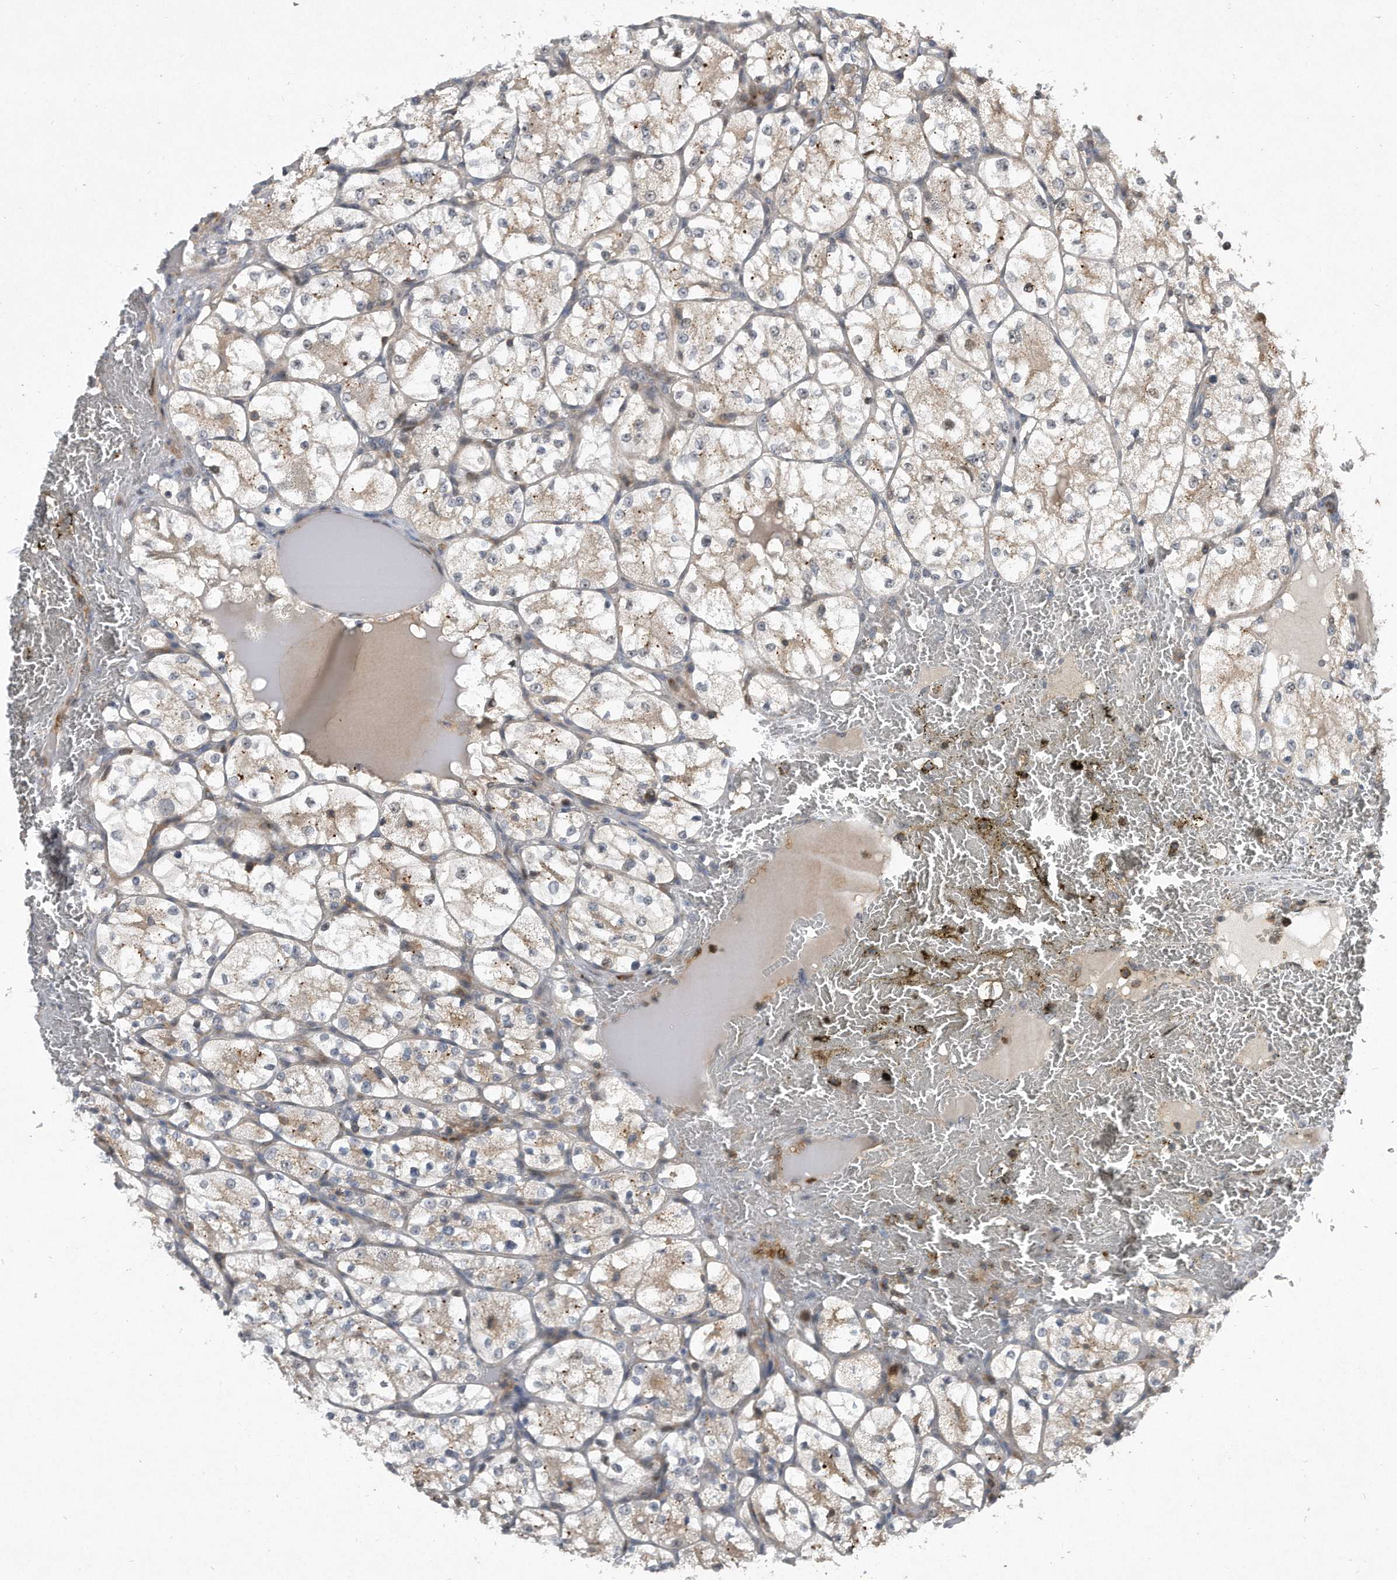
{"staining": {"intensity": "weak", "quantity": "25%-75%", "location": "cytoplasmic/membranous"}, "tissue": "renal cancer", "cell_type": "Tumor cells", "image_type": "cancer", "snomed": [{"axis": "morphology", "description": "Adenocarcinoma, NOS"}, {"axis": "topography", "description": "Kidney"}], "caption": "This is a histology image of IHC staining of adenocarcinoma (renal), which shows weak expression in the cytoplasmic/membranous of tumor cells.", "gene": "PGBD2", "patient": {"sex": "female", "age": 69}}